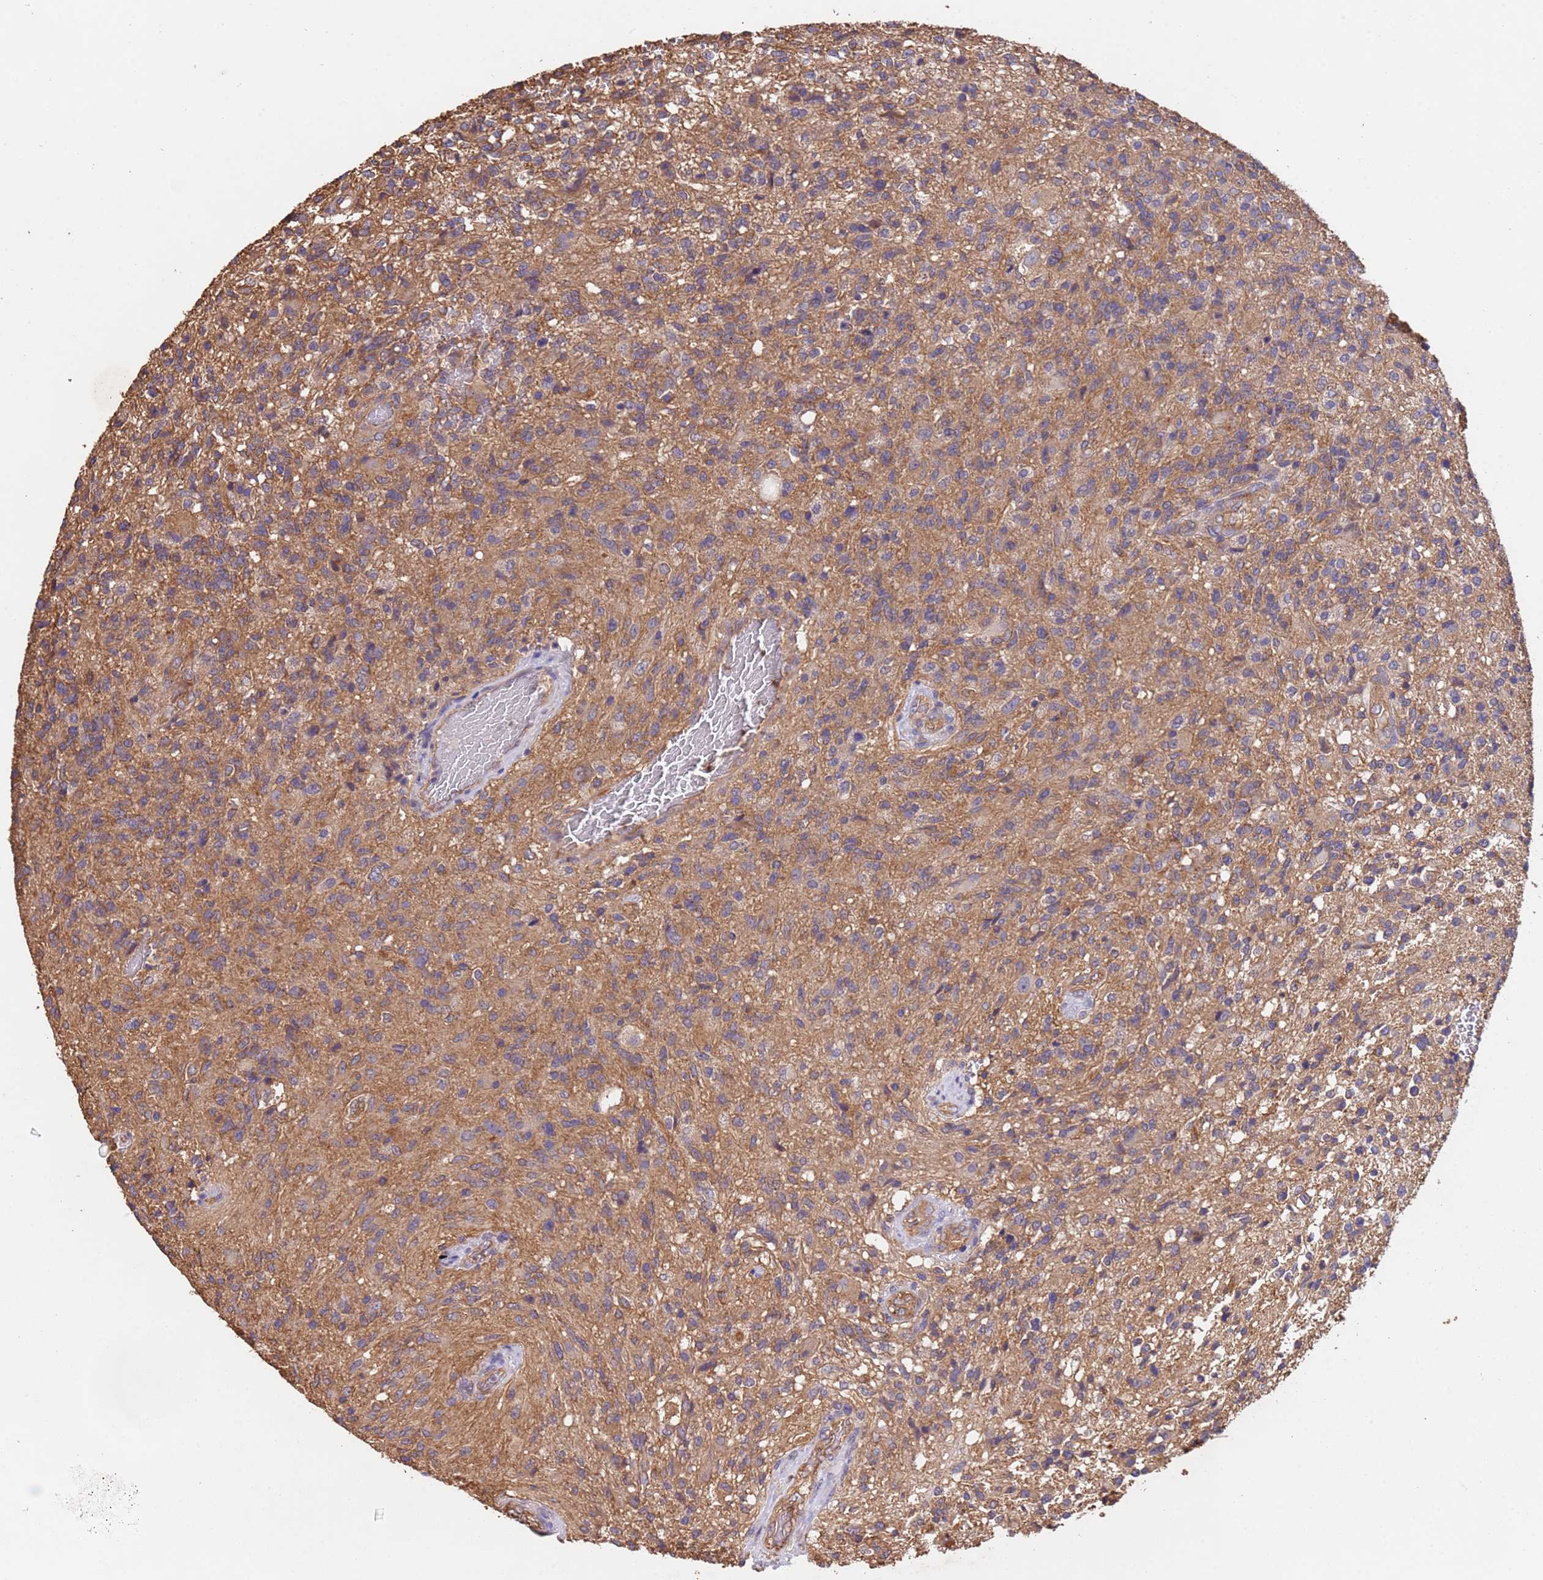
{"staining": {"intensity": "weak", "quantity": "<25%", "location": "cytoplasmic/membranous"}, "tissue": "glioma", "cell_type": "Tumor cells", "image_type": "cancer", "snomed": [{"axis": "morphology", "description": "Glioma, malignant, High grade"}, {"axis": "topography", "description": "Brain"}], "caption": "Immunohistochemistry image of glioma stained for a protein (brown), which displays no staining in tumor cells.", "gene": "MTX3", "patient": {"sex": "male", "age": 56}}